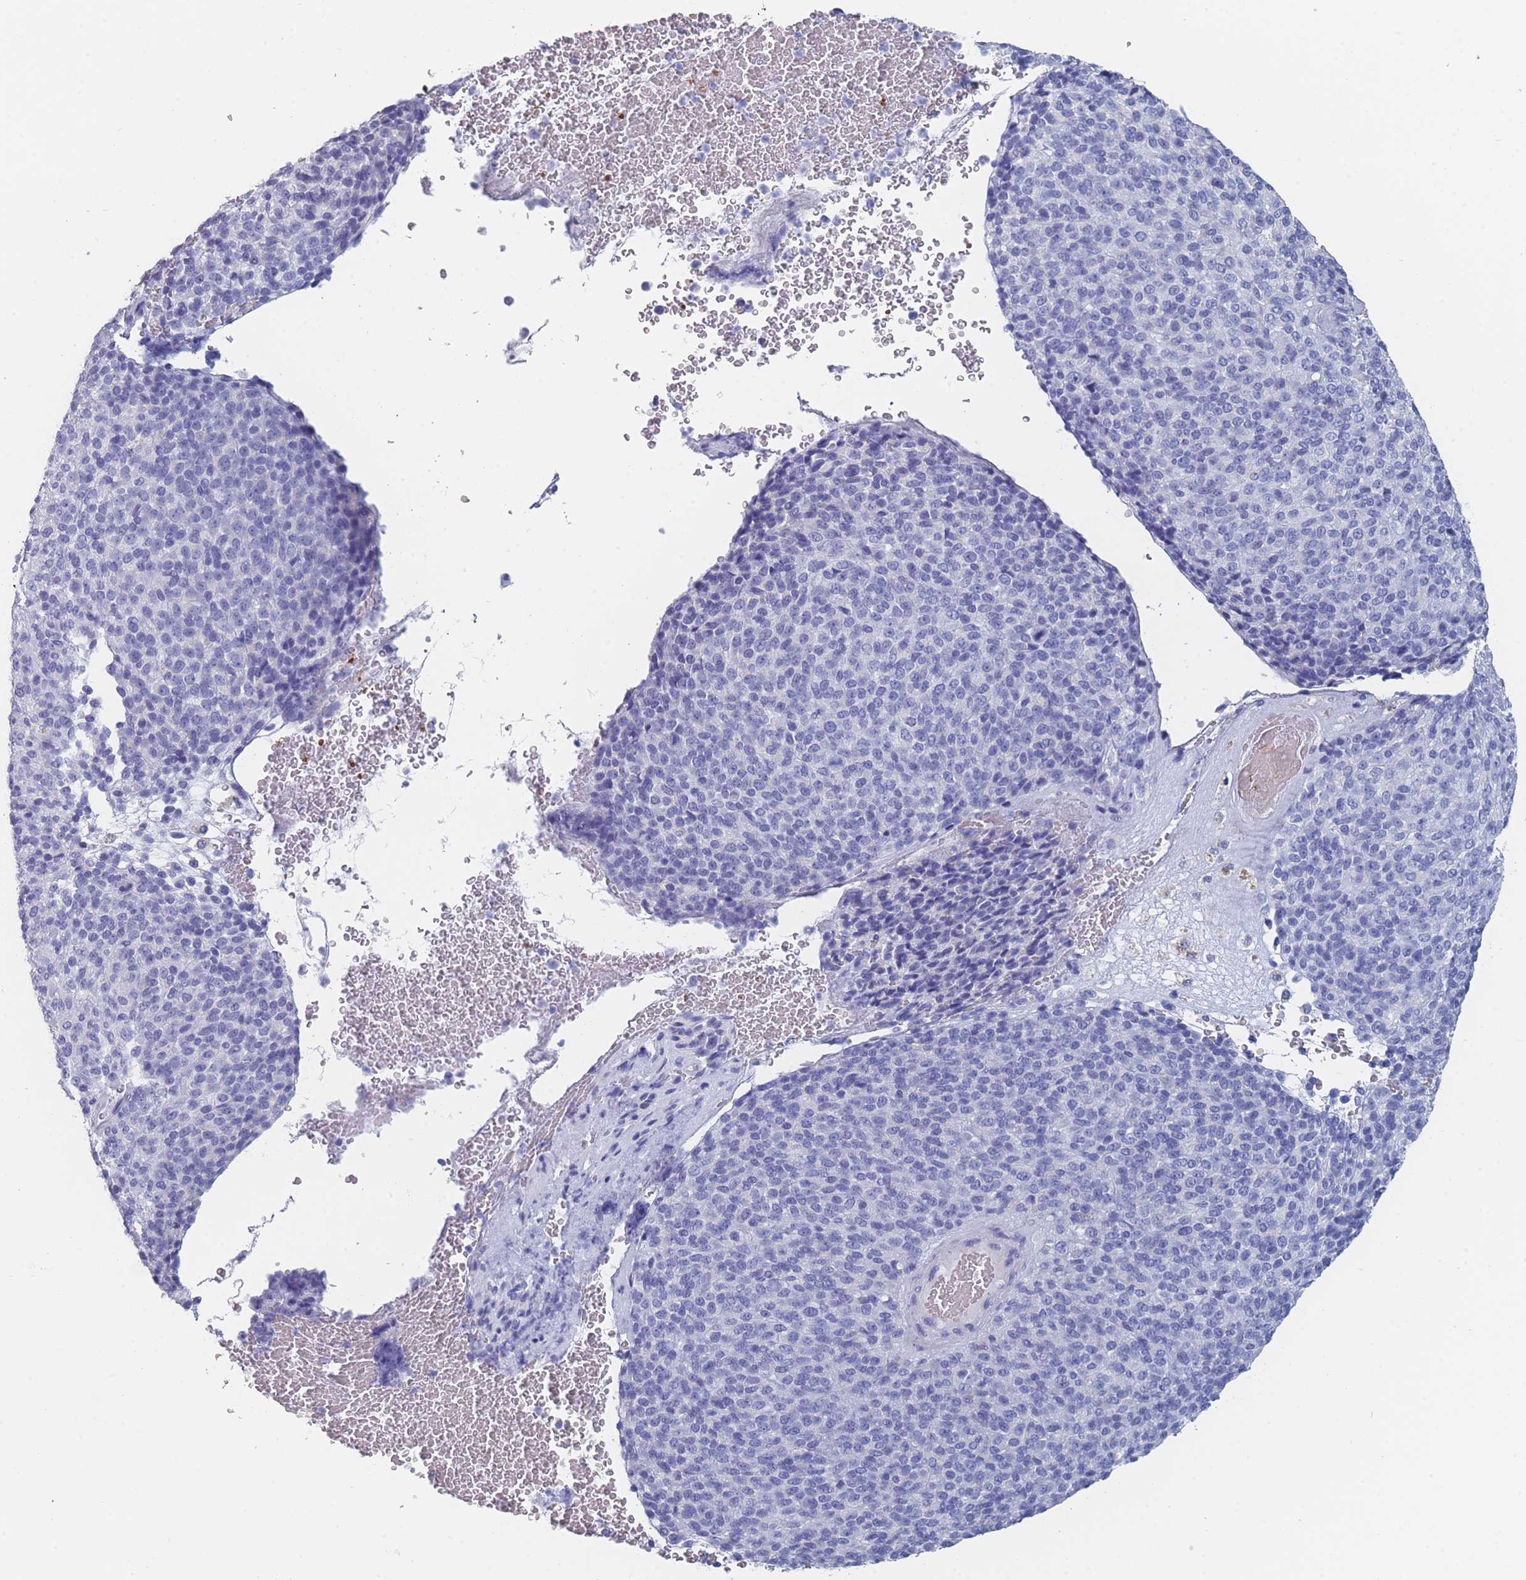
{"staining": {"intensity": "negative", "quantity": "none", "location": "none"}, "tissue": "melanoma", "cell_type": "Tumor cells", "image_type": "cancer", "snomed": [{"axis": "morphology", "description": "Malignant melanoma, Metastatic site"}, {"axis": "topography", "description": "Brain"}], "caption": "There is no significant staining in tumor cells of melanoma. (DAB (3,3'-diaminobenzidine) IHC visualized using brightfield microscopy, high magnification).", "gene": "OR5D16", "patient": {"sex": "female", "age": 56}}